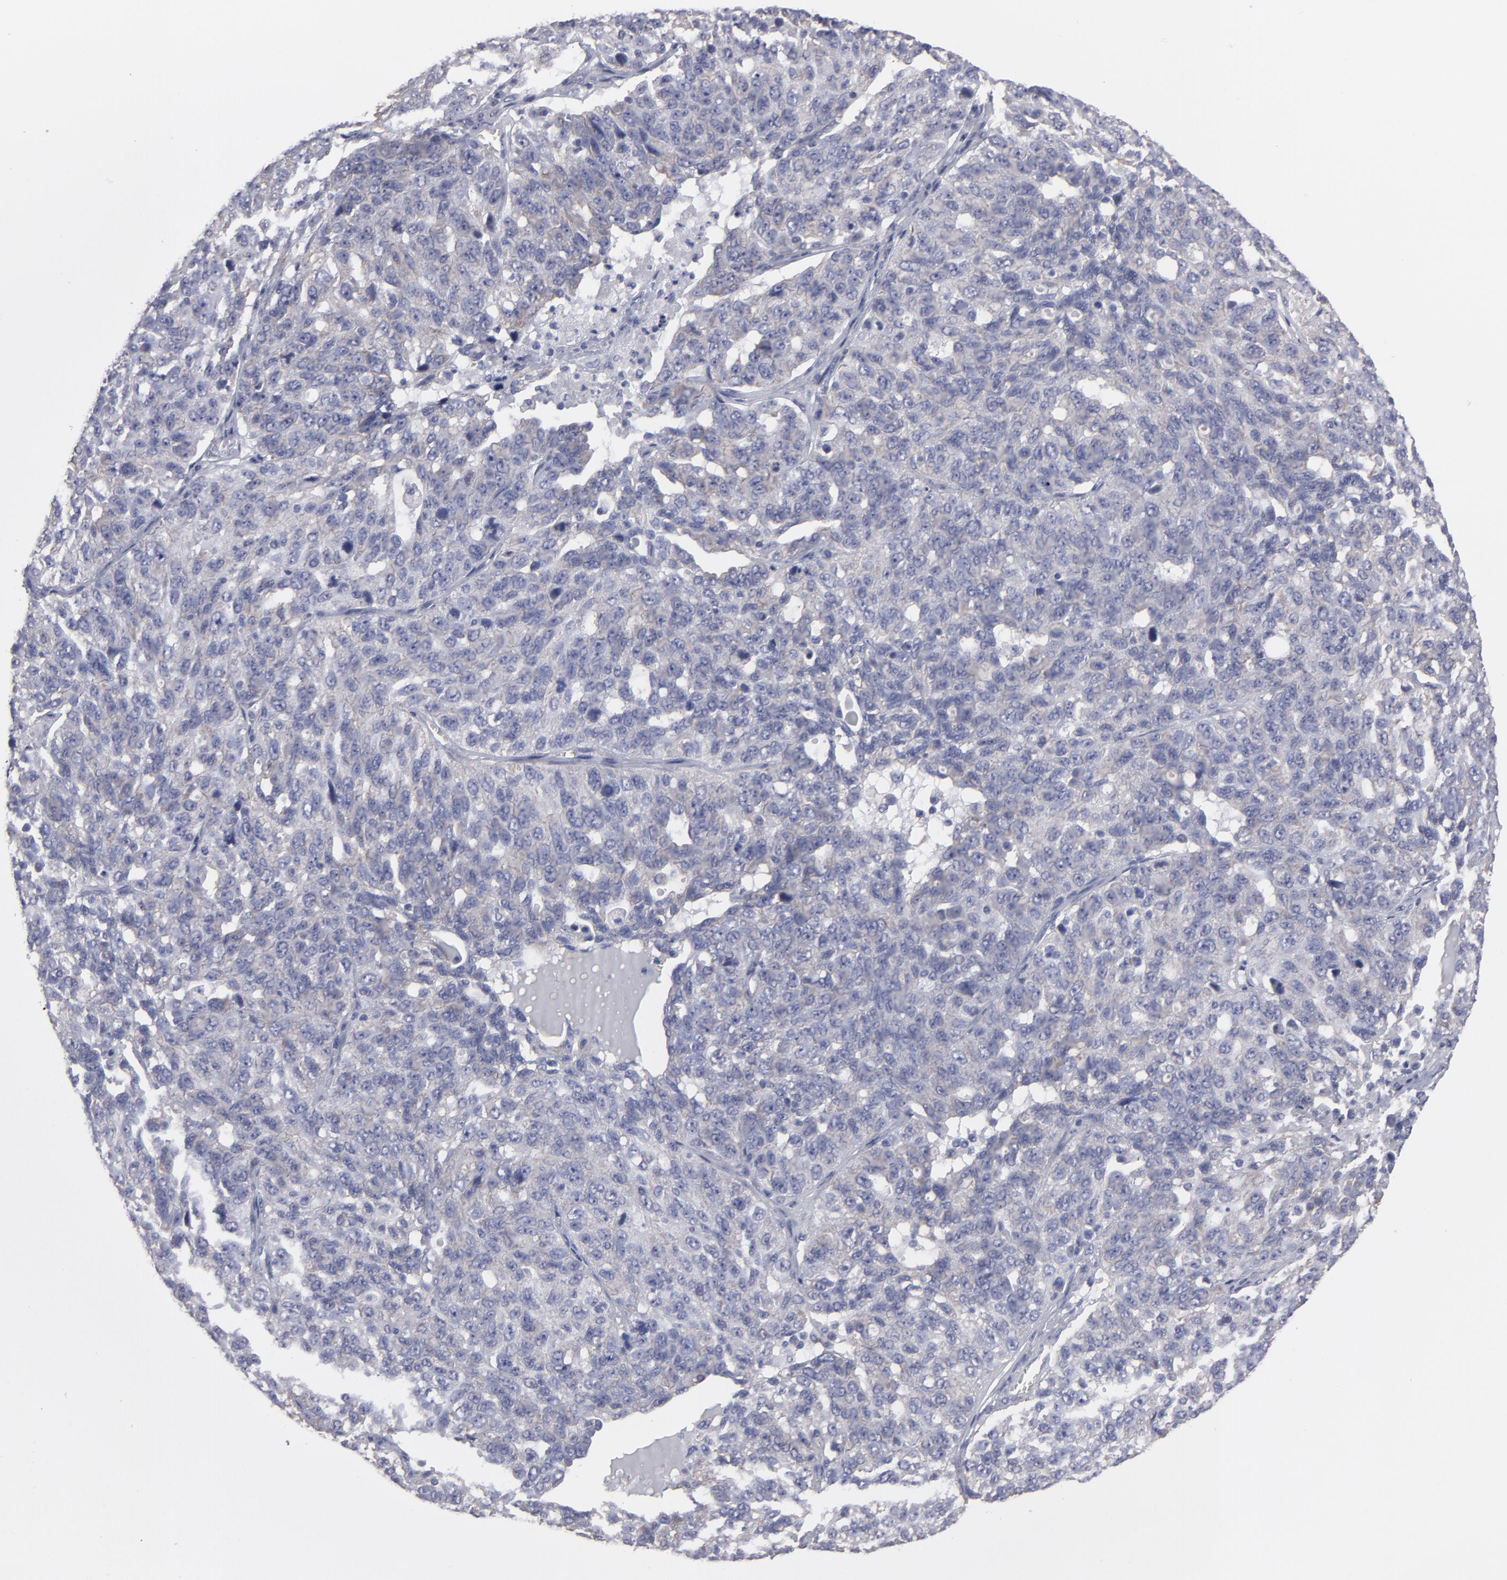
{"staining": {"intensity": "weak", "quantity": "<25%", "location": "cytoplasmic/membranous"}, "tissue": "ovarian cancer", "cell_type": "Tumor cells", "image_type": "cancer", "snomed": [{"axis": "morphology", "description": "Cystadenocarcinoma, serous, NOS"}, {"axis": "topography", "description": "Ovary"}], "caption": "Immunohistochemistry (IHC) of human ovarian serous cystadenocarcinoma demonstrates no staining in tumor cells.", "gene": "SLMAP", "patient": {"sex": "female", "age": 71}}